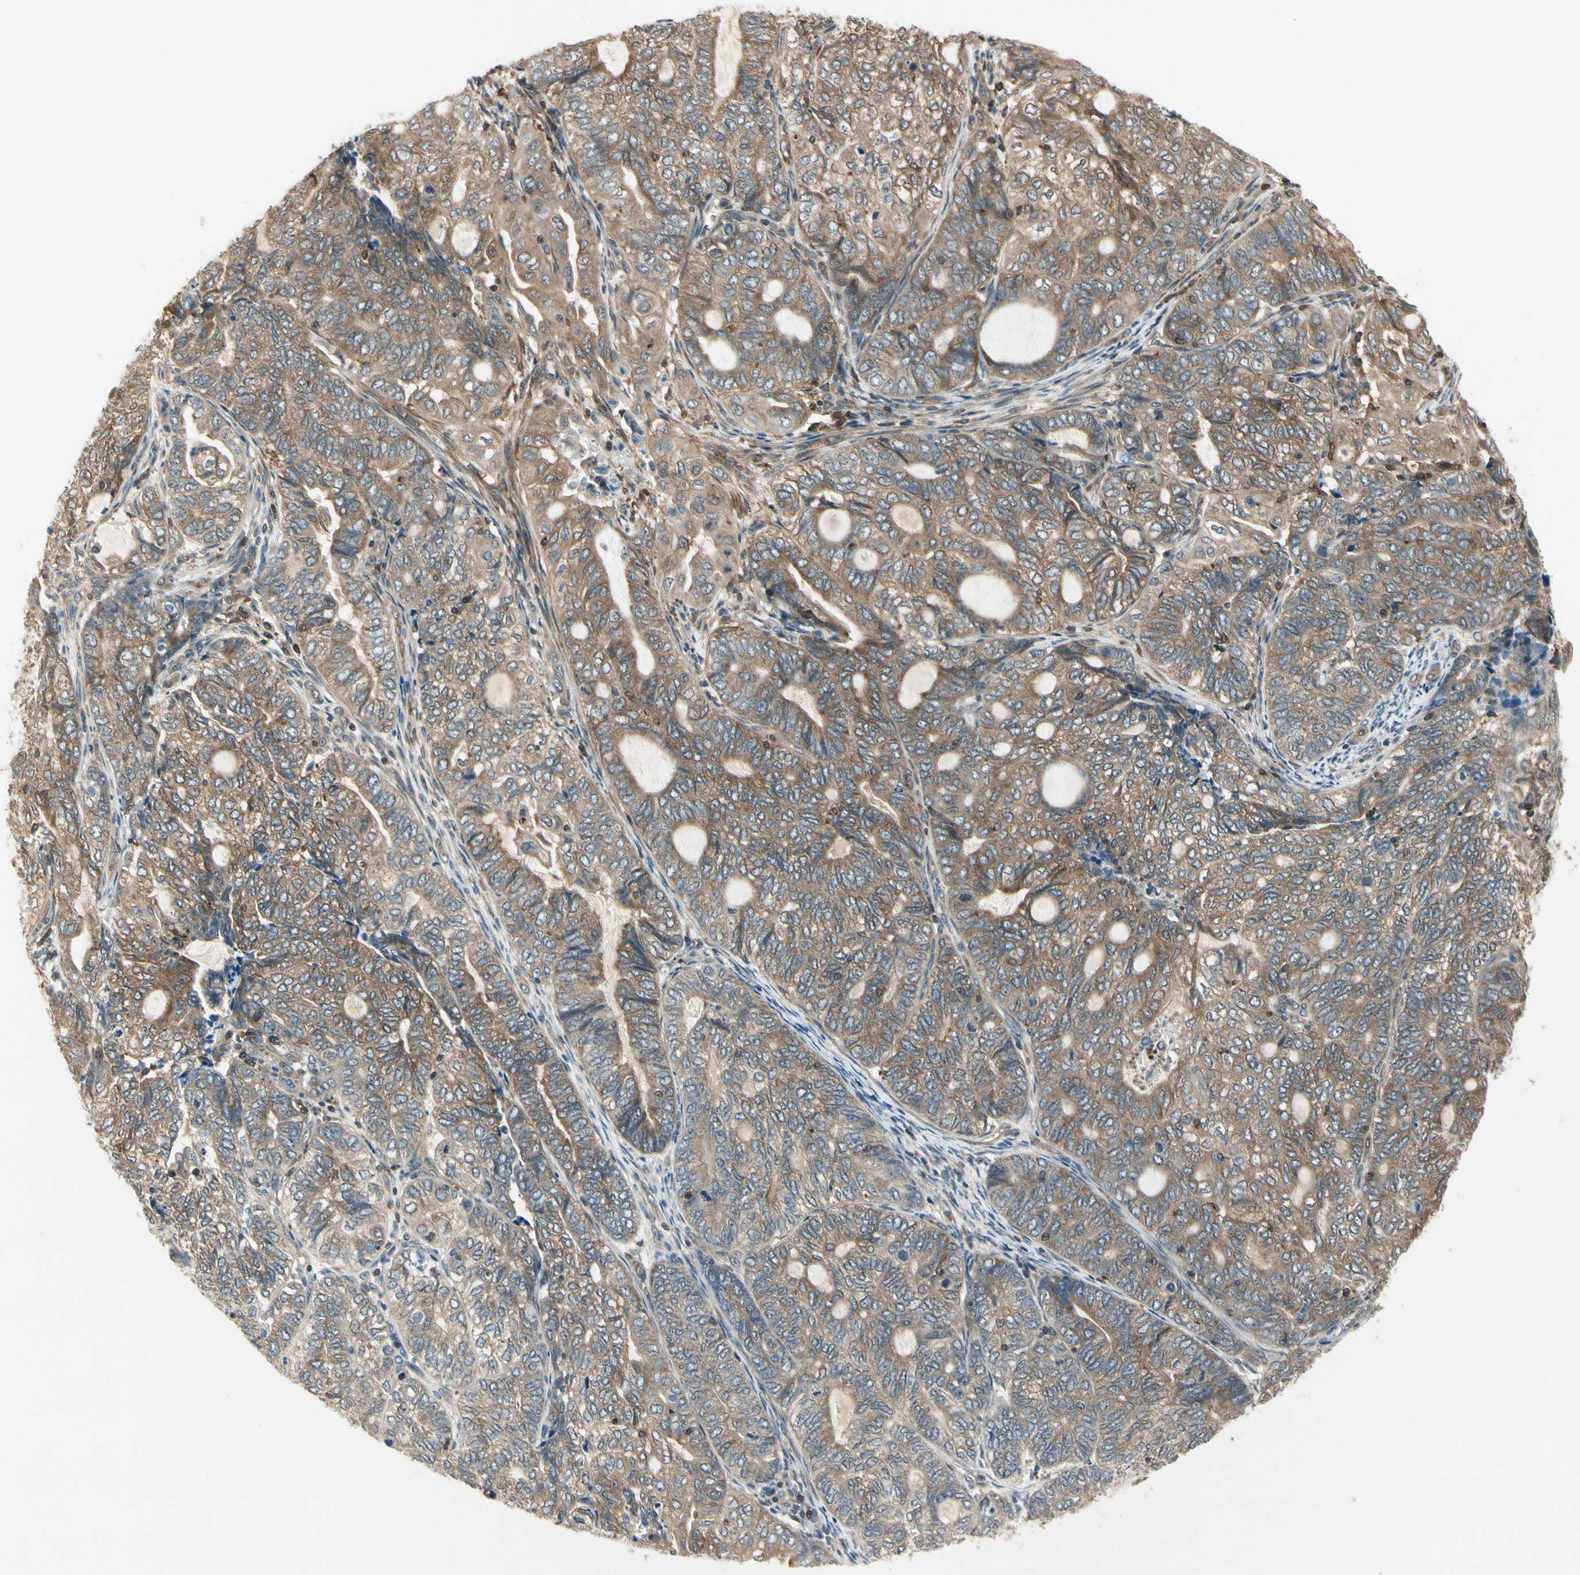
{"staining": {"intensity": "moderate", "quantity": ">75%", "location": "cytoplasmic/membranous"}, "tissue": "endometrial cancer", "cell_type": "Tumor cells", "image_type": "cancer", "snomed": [{"axis": "morphology", "description": "Adenocarcinoma, NOS"}, {"axis": "topography", "description": "Uterus"}, {"axis": "topography", "description": "Endometrium"}], "caption": "Adenocarcinoma (endometrial) stained for a protein displays moderate cytoplasmic/membranous positivity in tumor cells.", "gene": "OXSR1", "patient": {"sex": "female", "age": 70}}